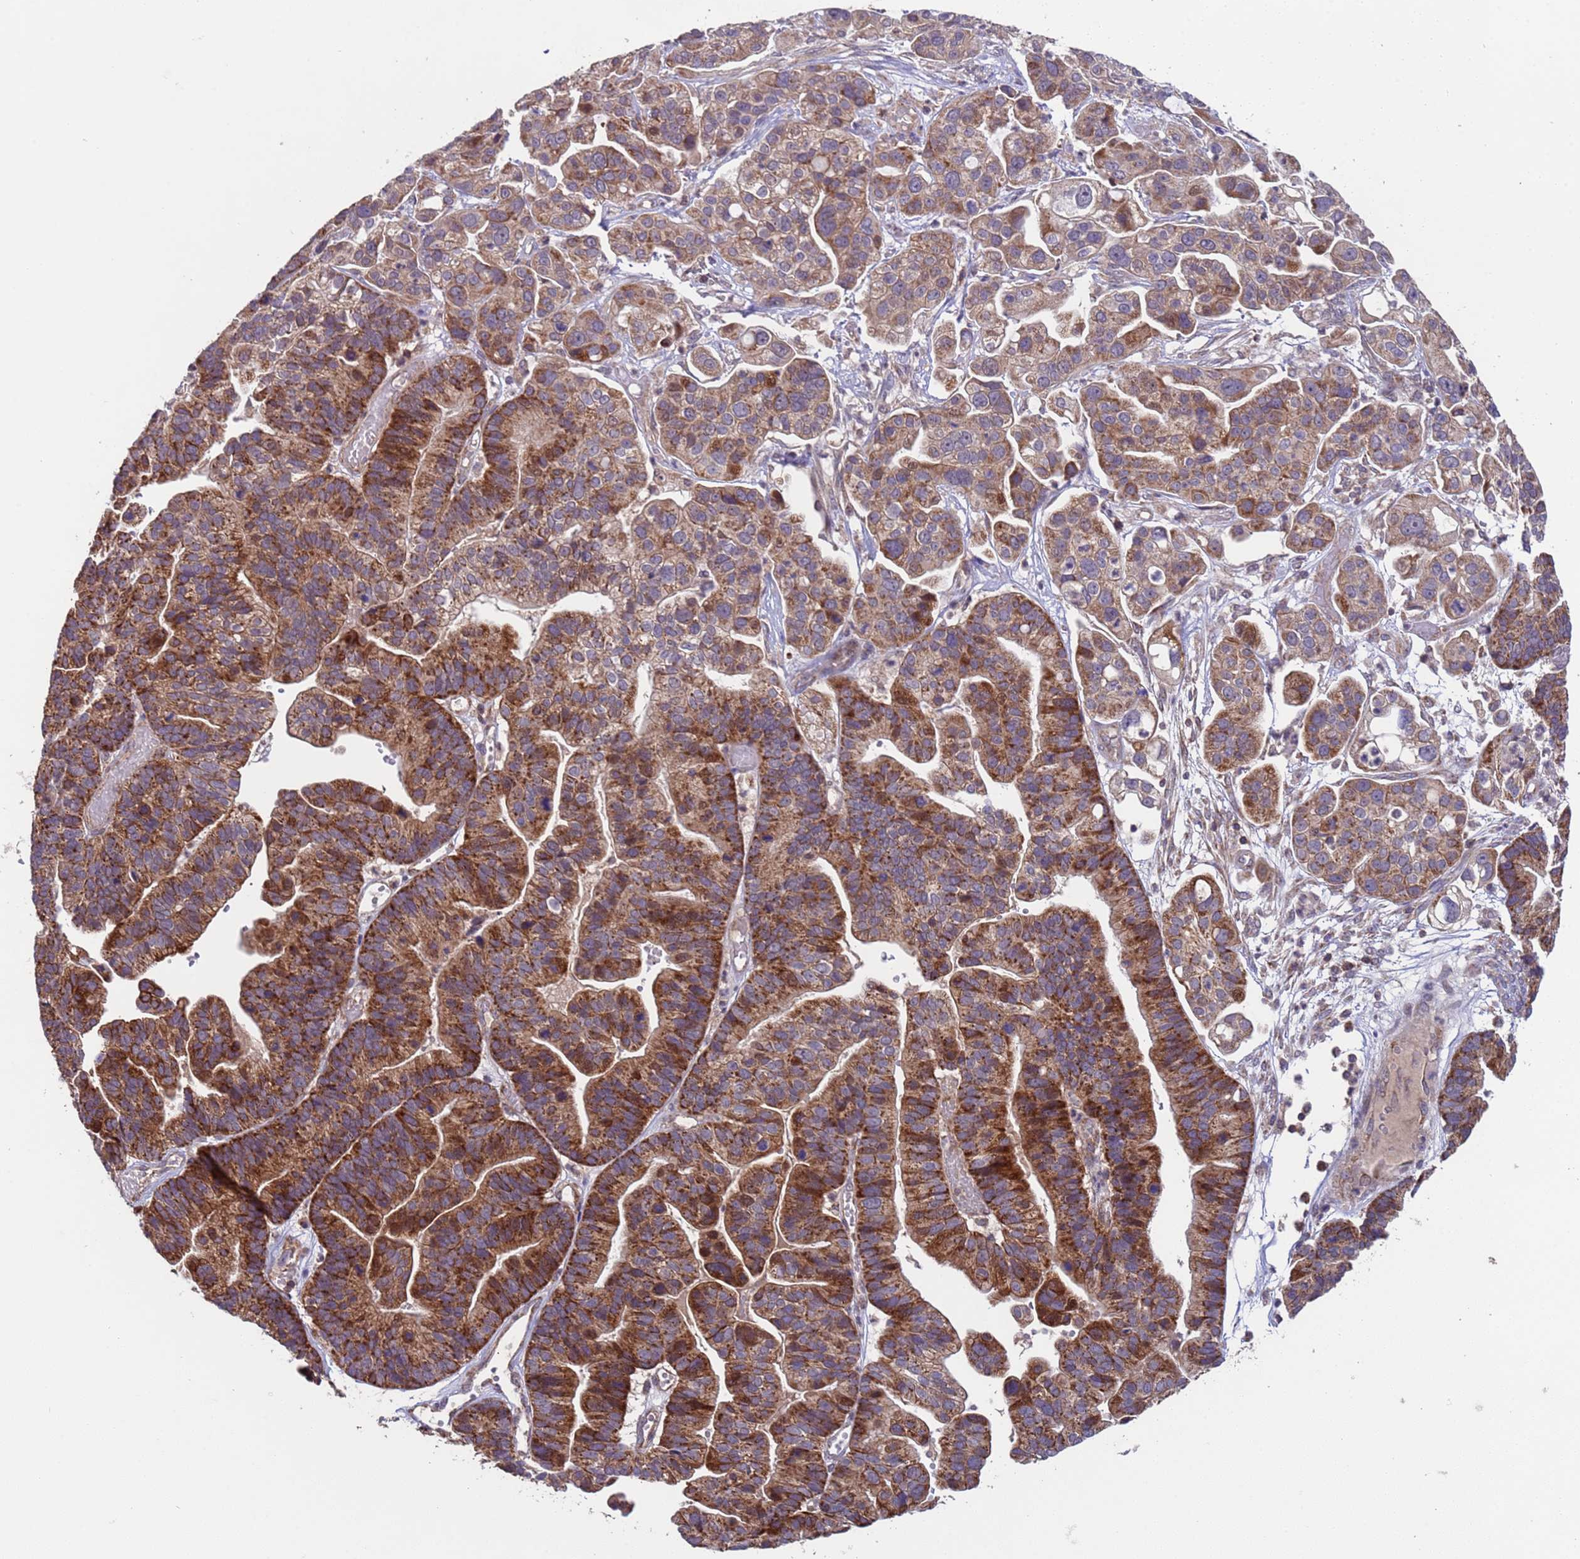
{"staining": {"intensity": "moderate", "quantity": ">75%", "location": "cytoplasmic/membranous"}, "tissue": "ovarian cancer", "cell_type": "Tumor cells", "image_type": "cancer", "snomed": [{"axis": "morphology", "description": "Cystadenocarcinoma, serous, NOS"}, {"axis": "topography", "description": "Ovary"}], "caption": "Immunohistochemical staining of human ovarian cancer demonstrates medium levels of moderate cytoplasmic/membranous protein staining in approximately >75% of tumor cells.", "gene": "ACAD8", "patient": {"sex": "female", "age": 56}}